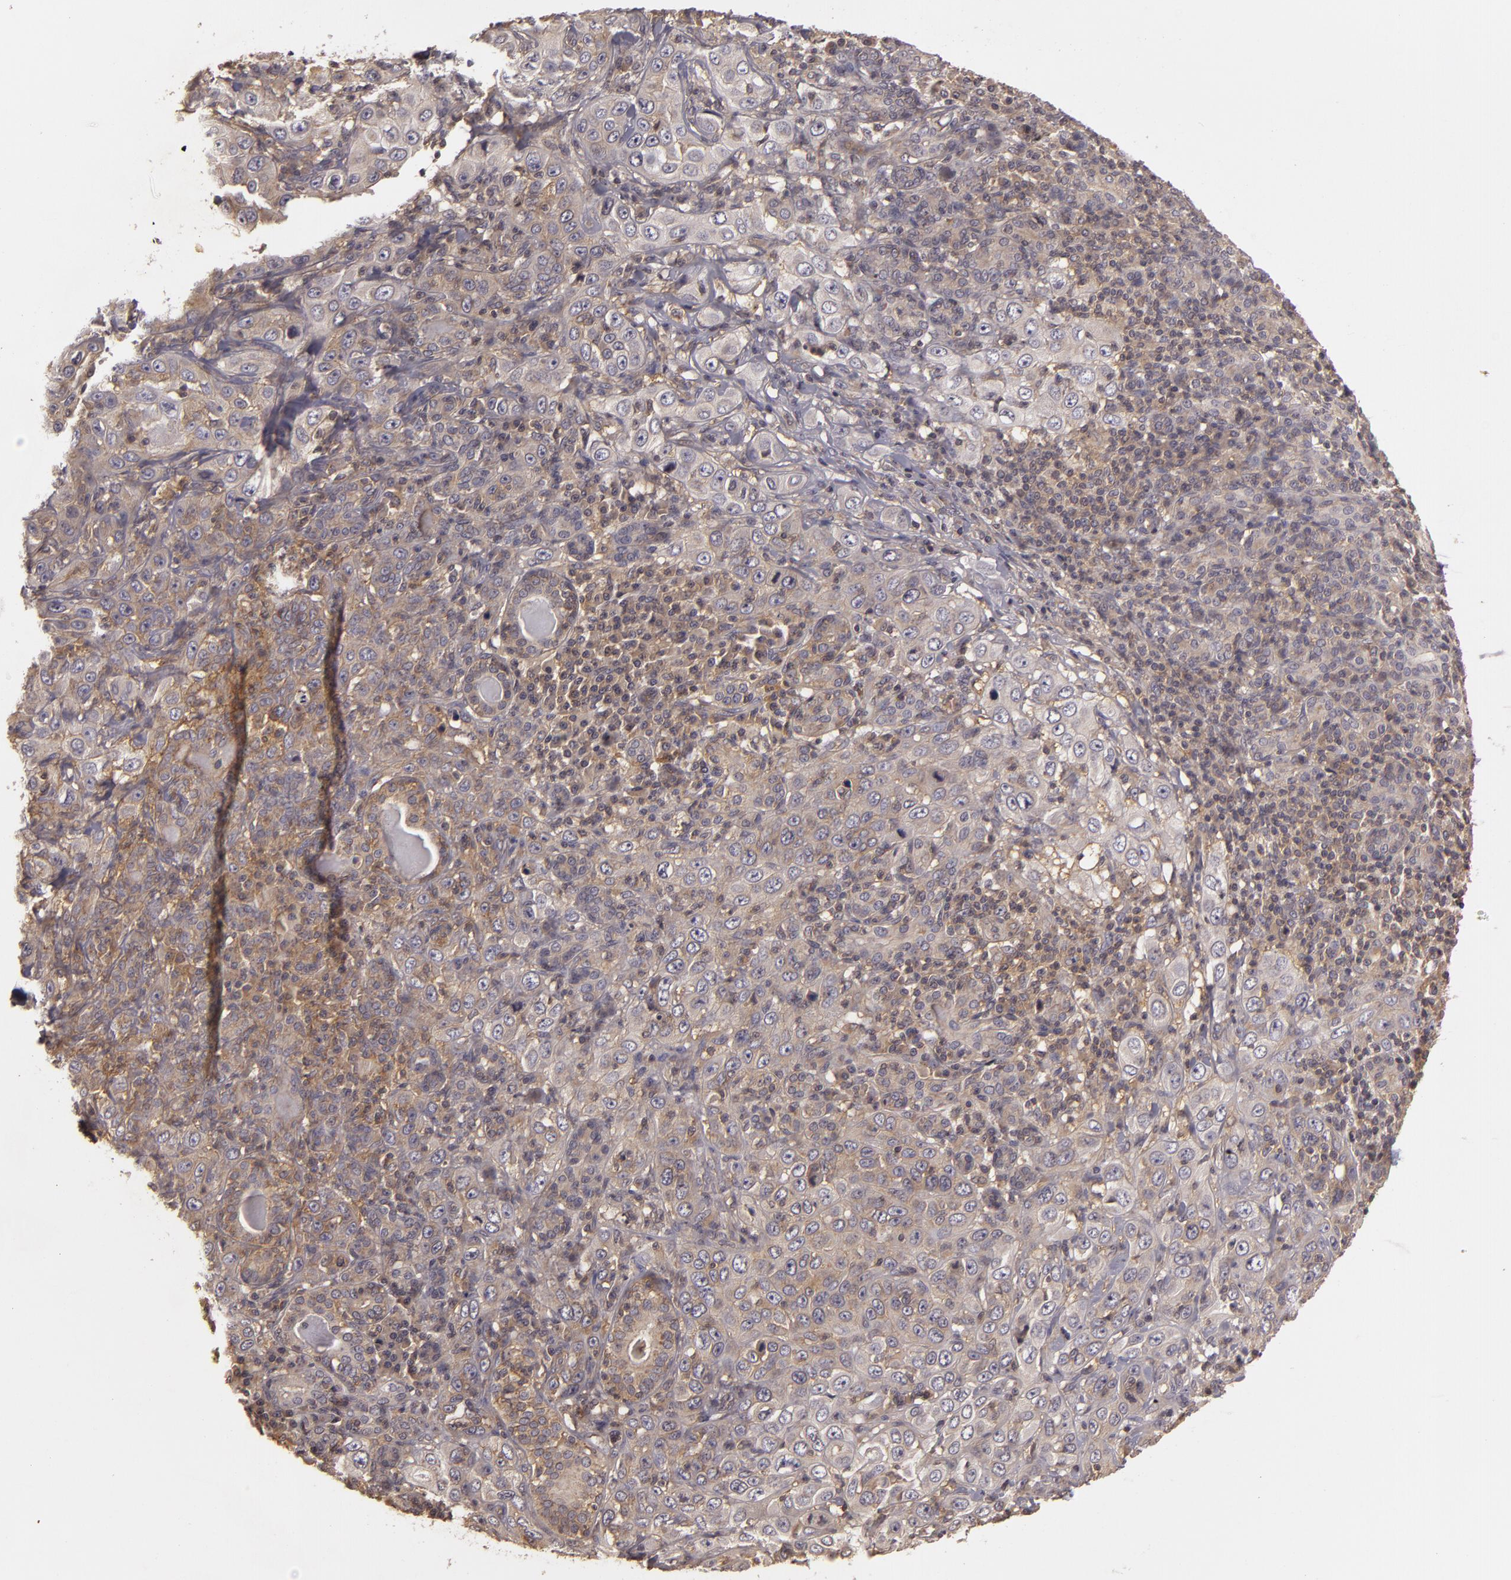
{"staining": {"intensity": "moderate", "quantity": ">75%", "location": "cytoplasmic/membranous"}, "tissue": "skin cancer", "cell_type": "Tumor cells", "image_type": "cancer", "snomed": [{"axis": "morphology", "description": "Squamous cell carcinoma, NOS"}, {"axis": "topography", "description": "Skin"}], "caption": "A brown stain shows moderate cytoplasmic/membranous expression of a protein in skin cancer tumor cells. Nuclei are stained in blue.", "gene": "HRAS", "patient": {"sex": "male", "age": 84}}